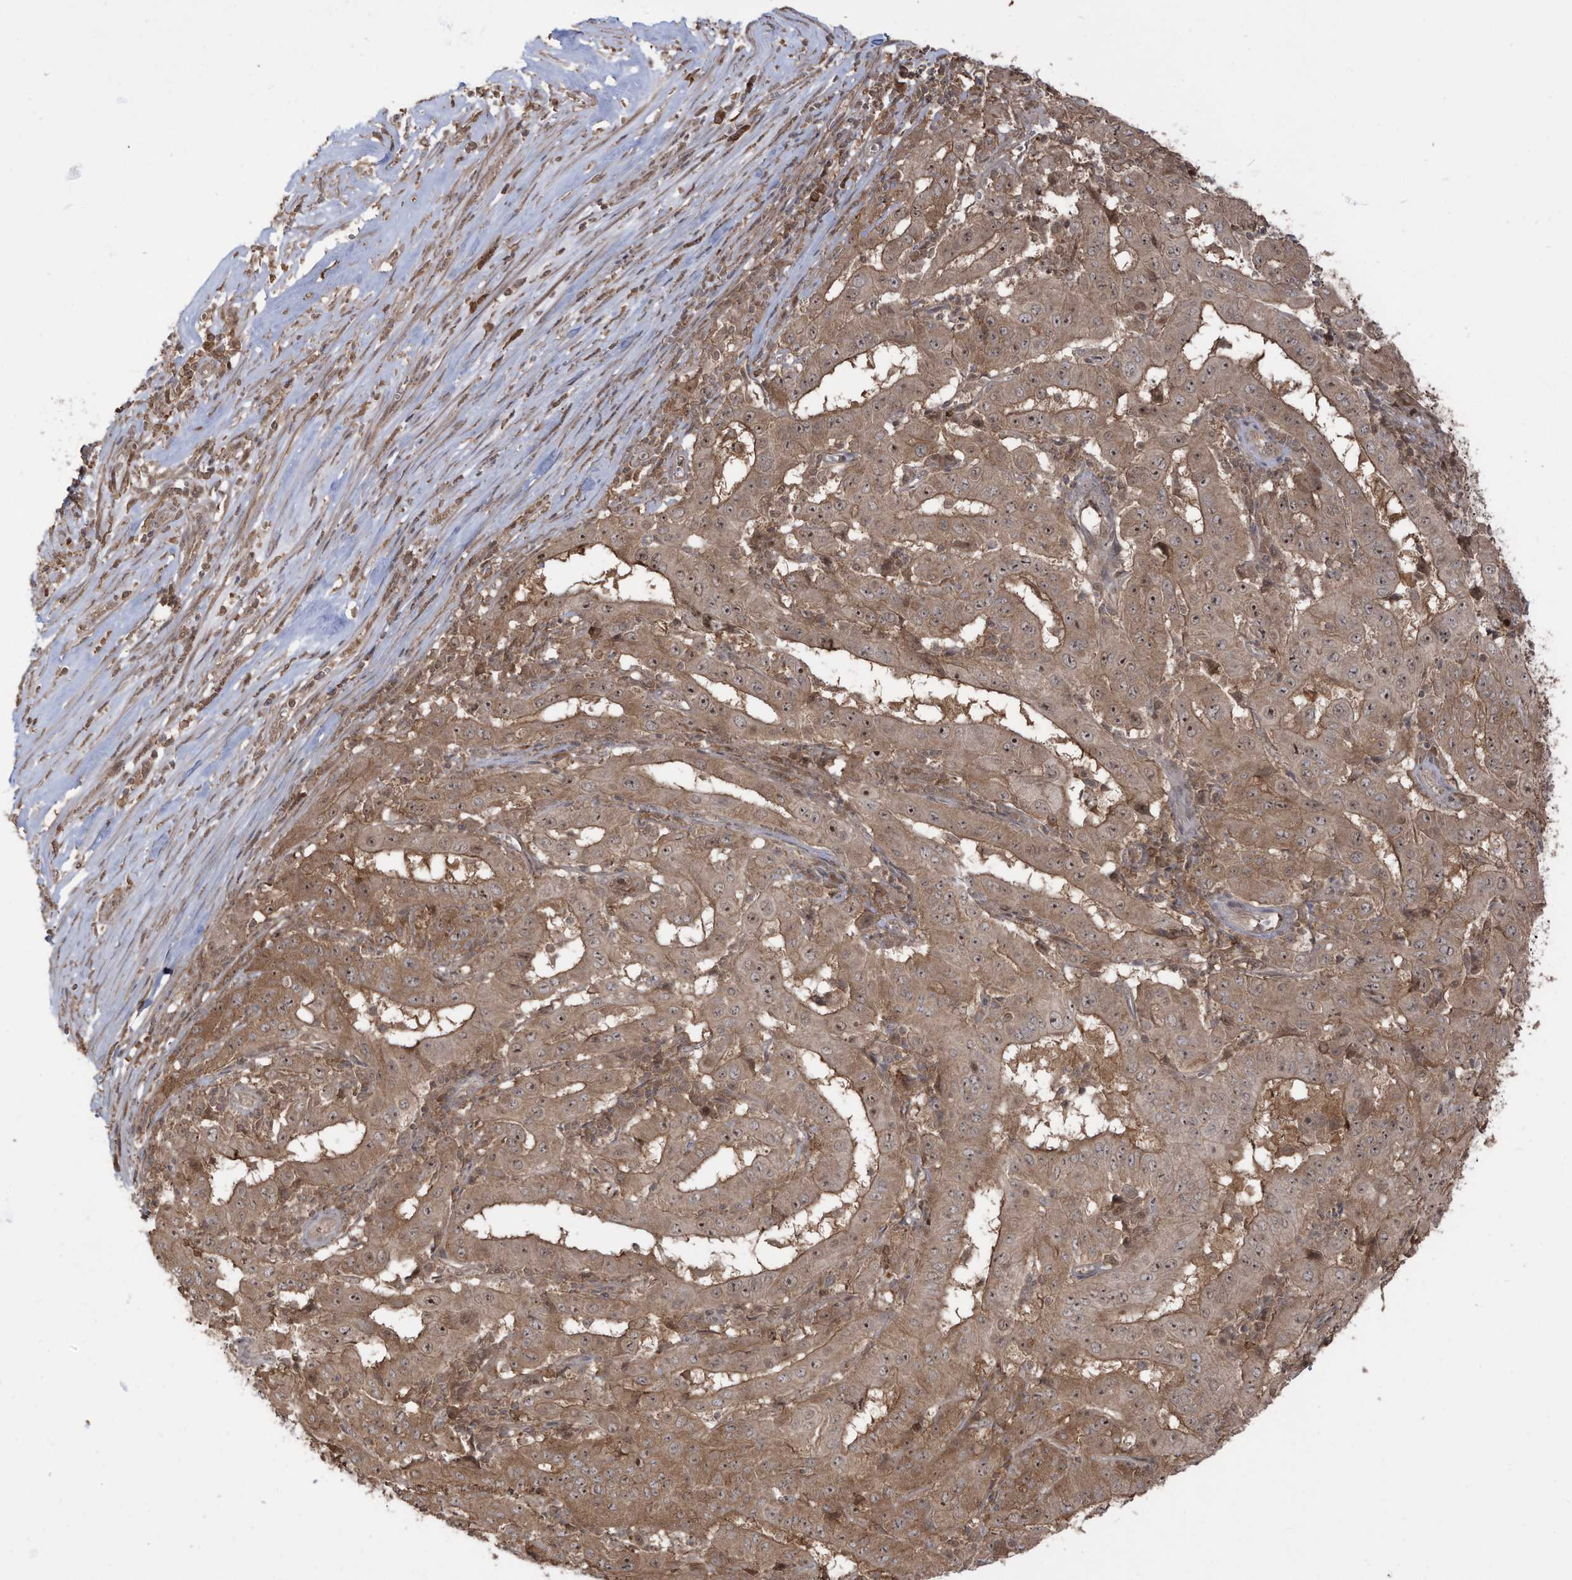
{"staining": {"intensity": "moderate", "quantity": ">75%", "location": "cytoplasmic/membranous,nuclear"}, "tissue": "pancreatic cancer", "cell_type": "Tumor cells", "image_type": "cancer", "snomed": [{"axis": "morphology", "description": "Adenocarcinoma, NOS"}, {"axis": "topography", "description": "Pancreas"}], "caption": "Immunohistochemical staining of human pancreatic cancer (adenocarcinoma) demonstrates moderate cytoplasmic/membranous and nuclear protein staining in about >75% of tumor cells.", "gene": "CARF", "patient": {"sex": "male", "age": 63}}